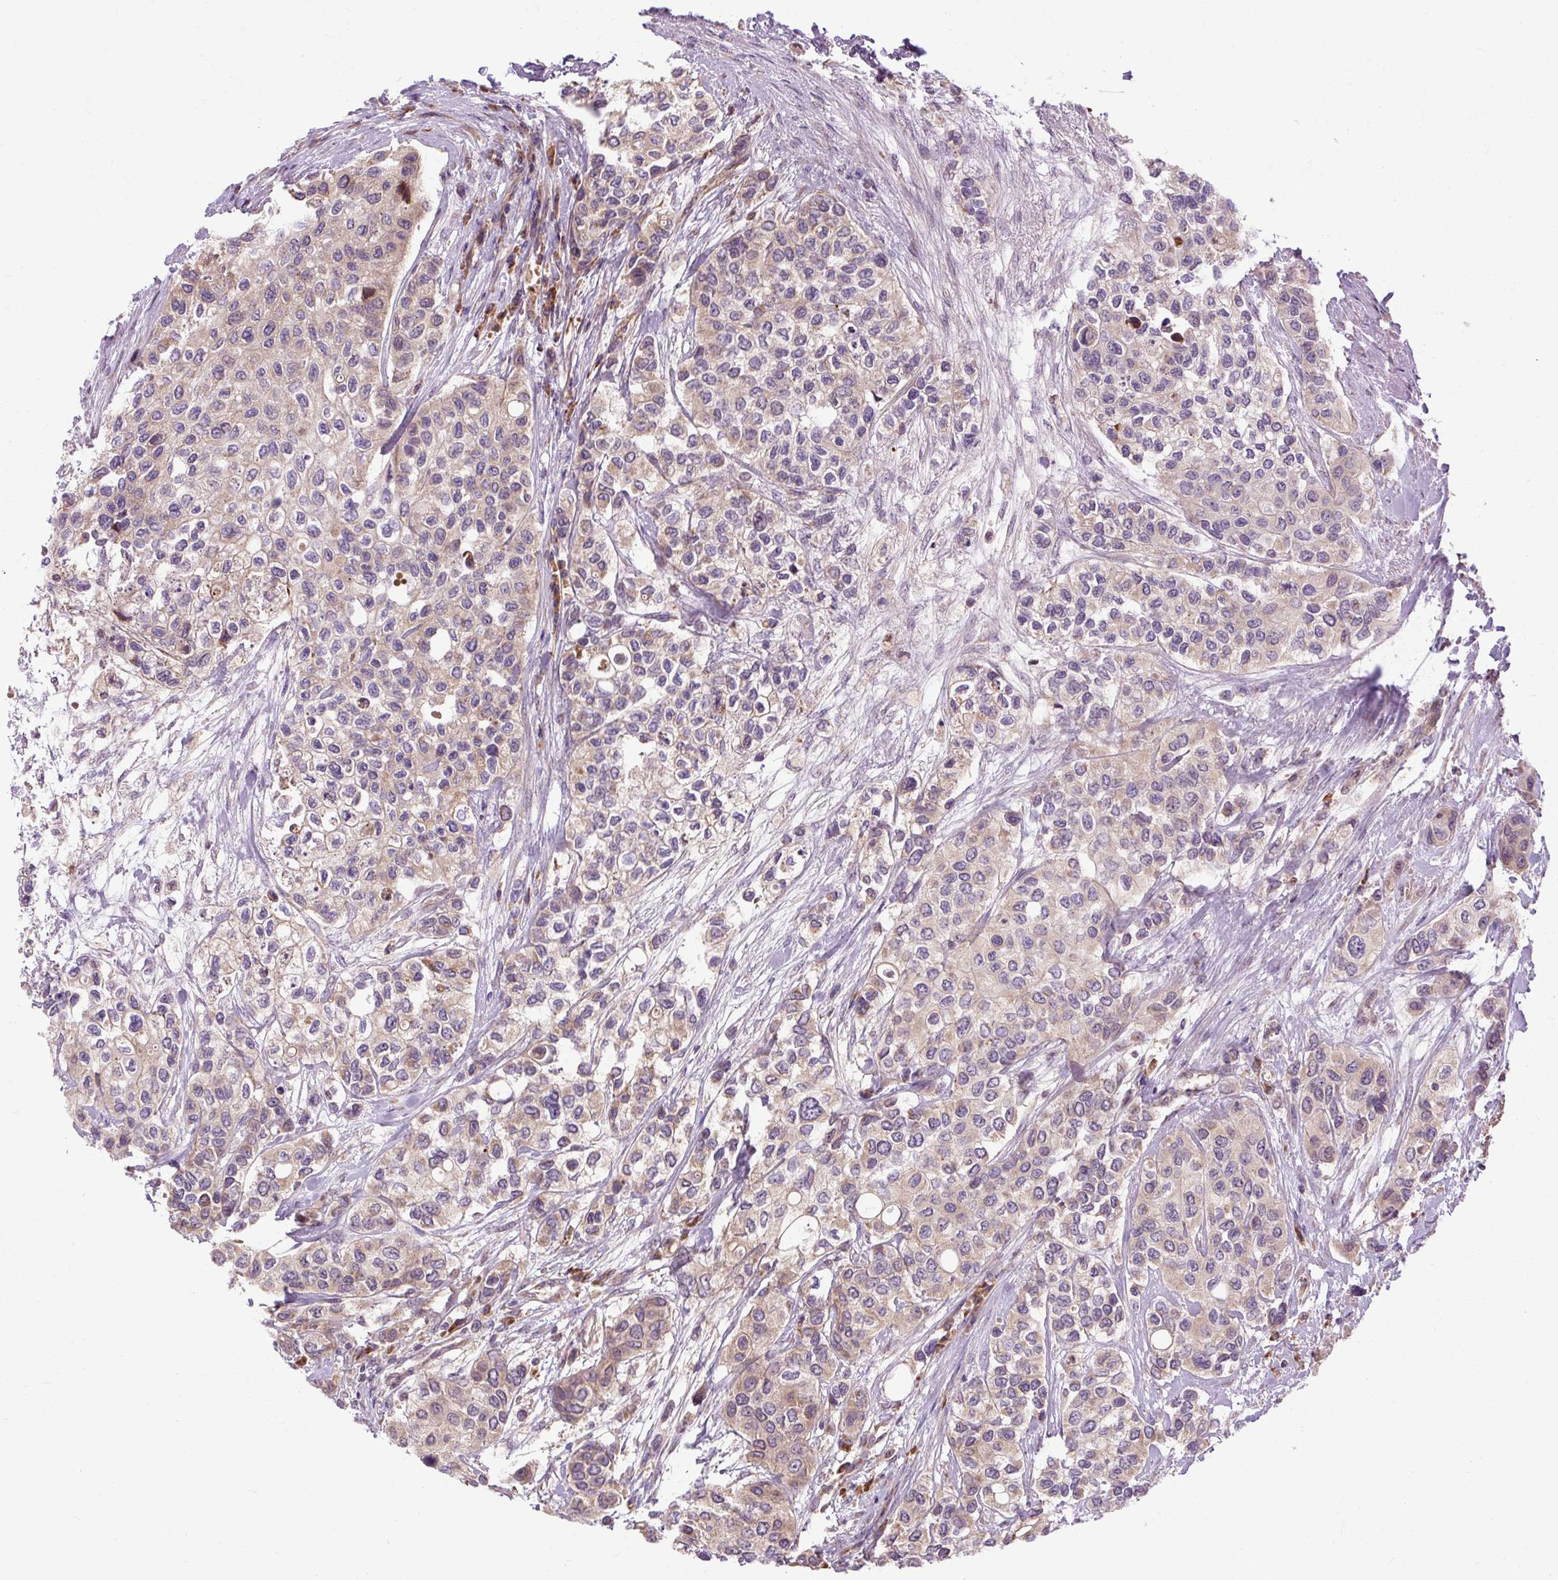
{"staining": {"intensity": "moderate", "quantity": "<25%", "location": "cytoplasmic/membranous"}, "tissue": "urothelial cancer", "cell_type": "Tumor cells", "image_type": "cancer", "snomed": [{"axis": "morphology", "description": "Normal tissue, NOS"}, {"axis": "morphology", "description": "Urothelial carcinoma, High grade"}, {"axis": "topography", "description": "Vascular tissue"}, {"axis": "topography", "description": "Urinary bladder"}], "caption": "Urothelial carcinoma (high-grade) tissue reveals moderate cytoplasmic/membranous expression in approximately <25% of tumor cells", "gene": "FLRT1", "patient": {"sex": "female", "age": 56}}